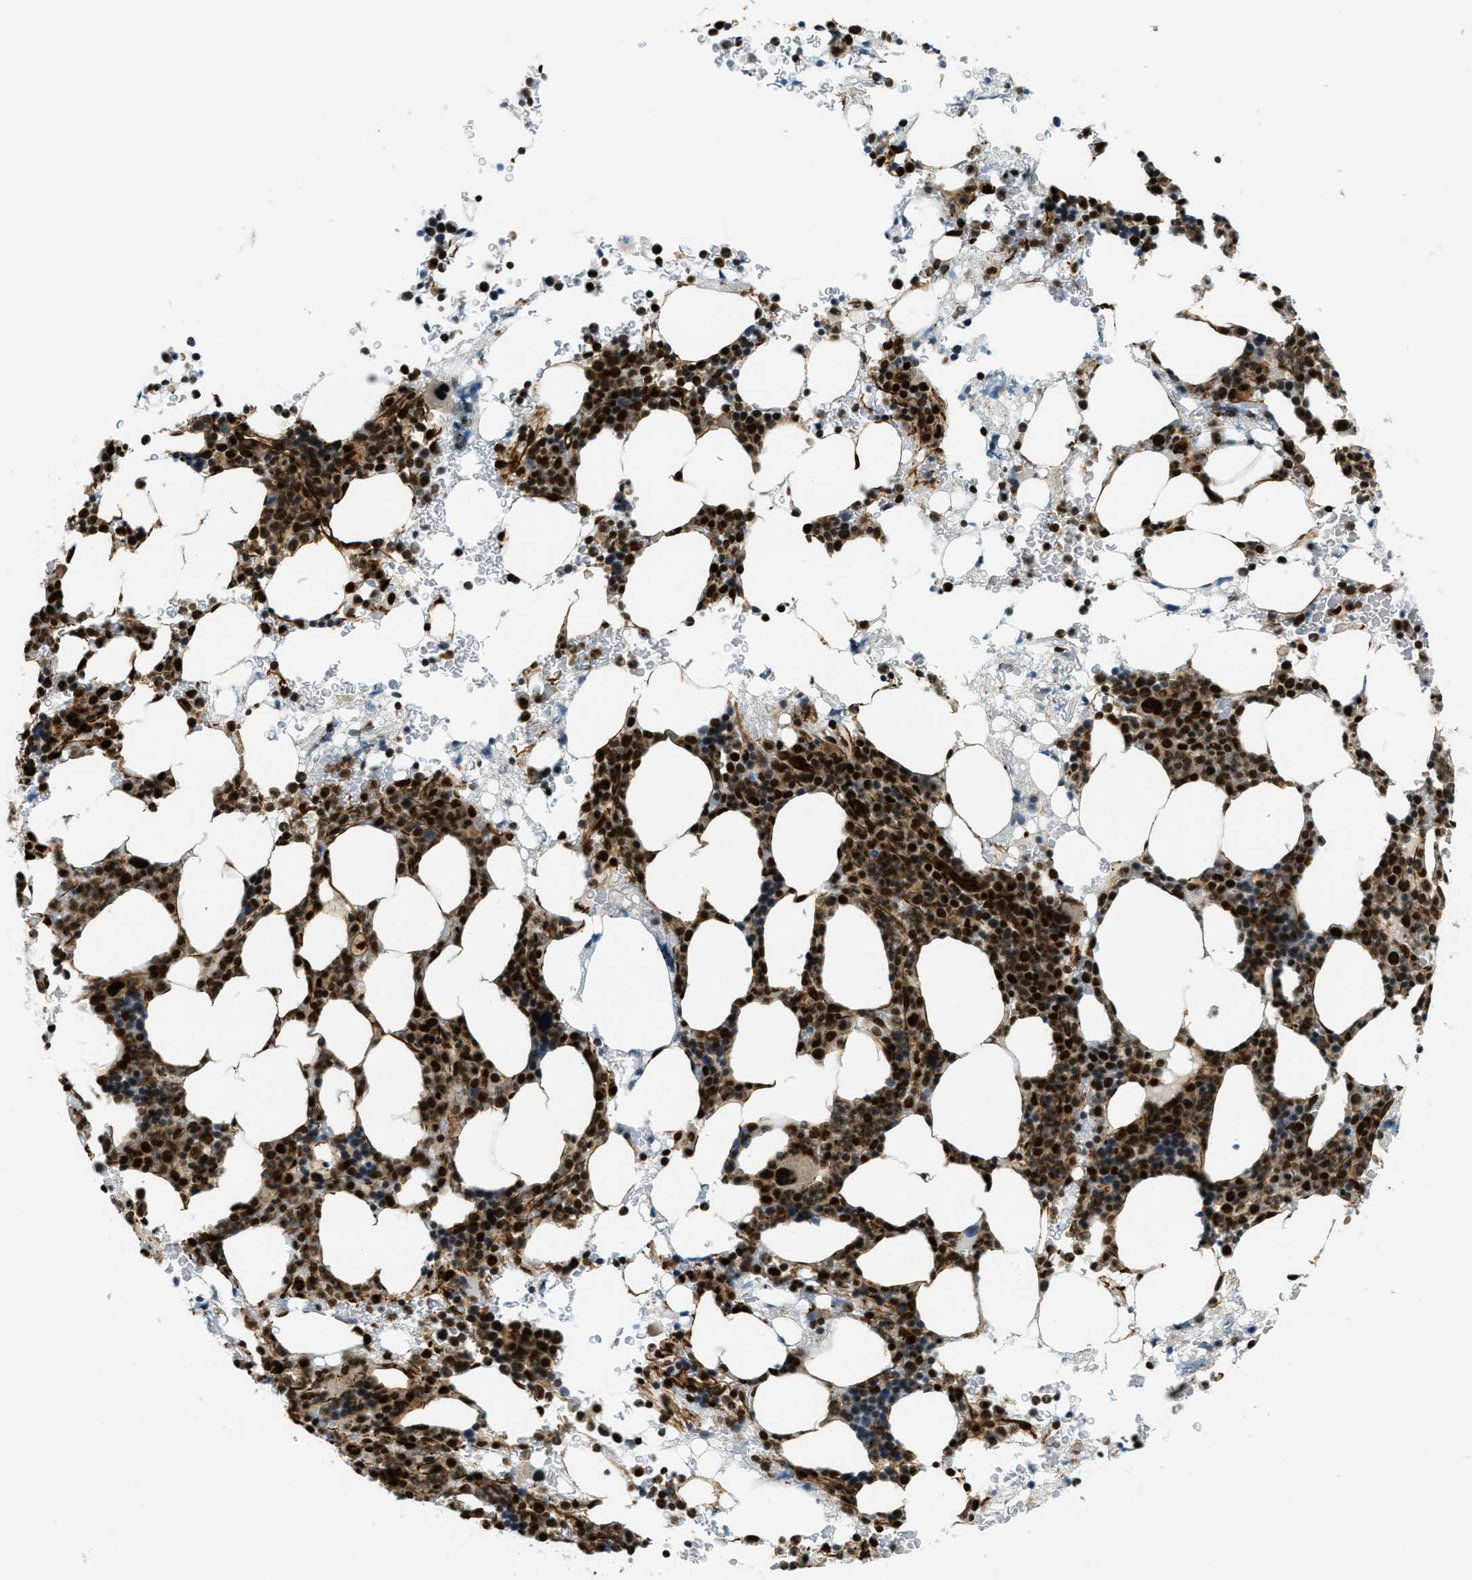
{"staining": {"intensity": "strong", "quantity": ">75%", "location": "nuclear"}, "tissue": "bone marrow", "cell_type": "Hematopoietic cells", "image_type": "normal", "snomed": [{"axis": "morphology", "description": "Normal tissue, NOS"}, {"axis": "morphology", "description": "Inflammation, NOS"}, {"axis": "topography", "description": "Bone marrow"}], "caption": "Immunohistochemistry (IHC) of normal human bone marrow reveals high levels of strong nuclear expression in approximately >75% of hematopoietic cells.", "gene": "ZFR", "patient": {"sex": "female", "age": 84}}